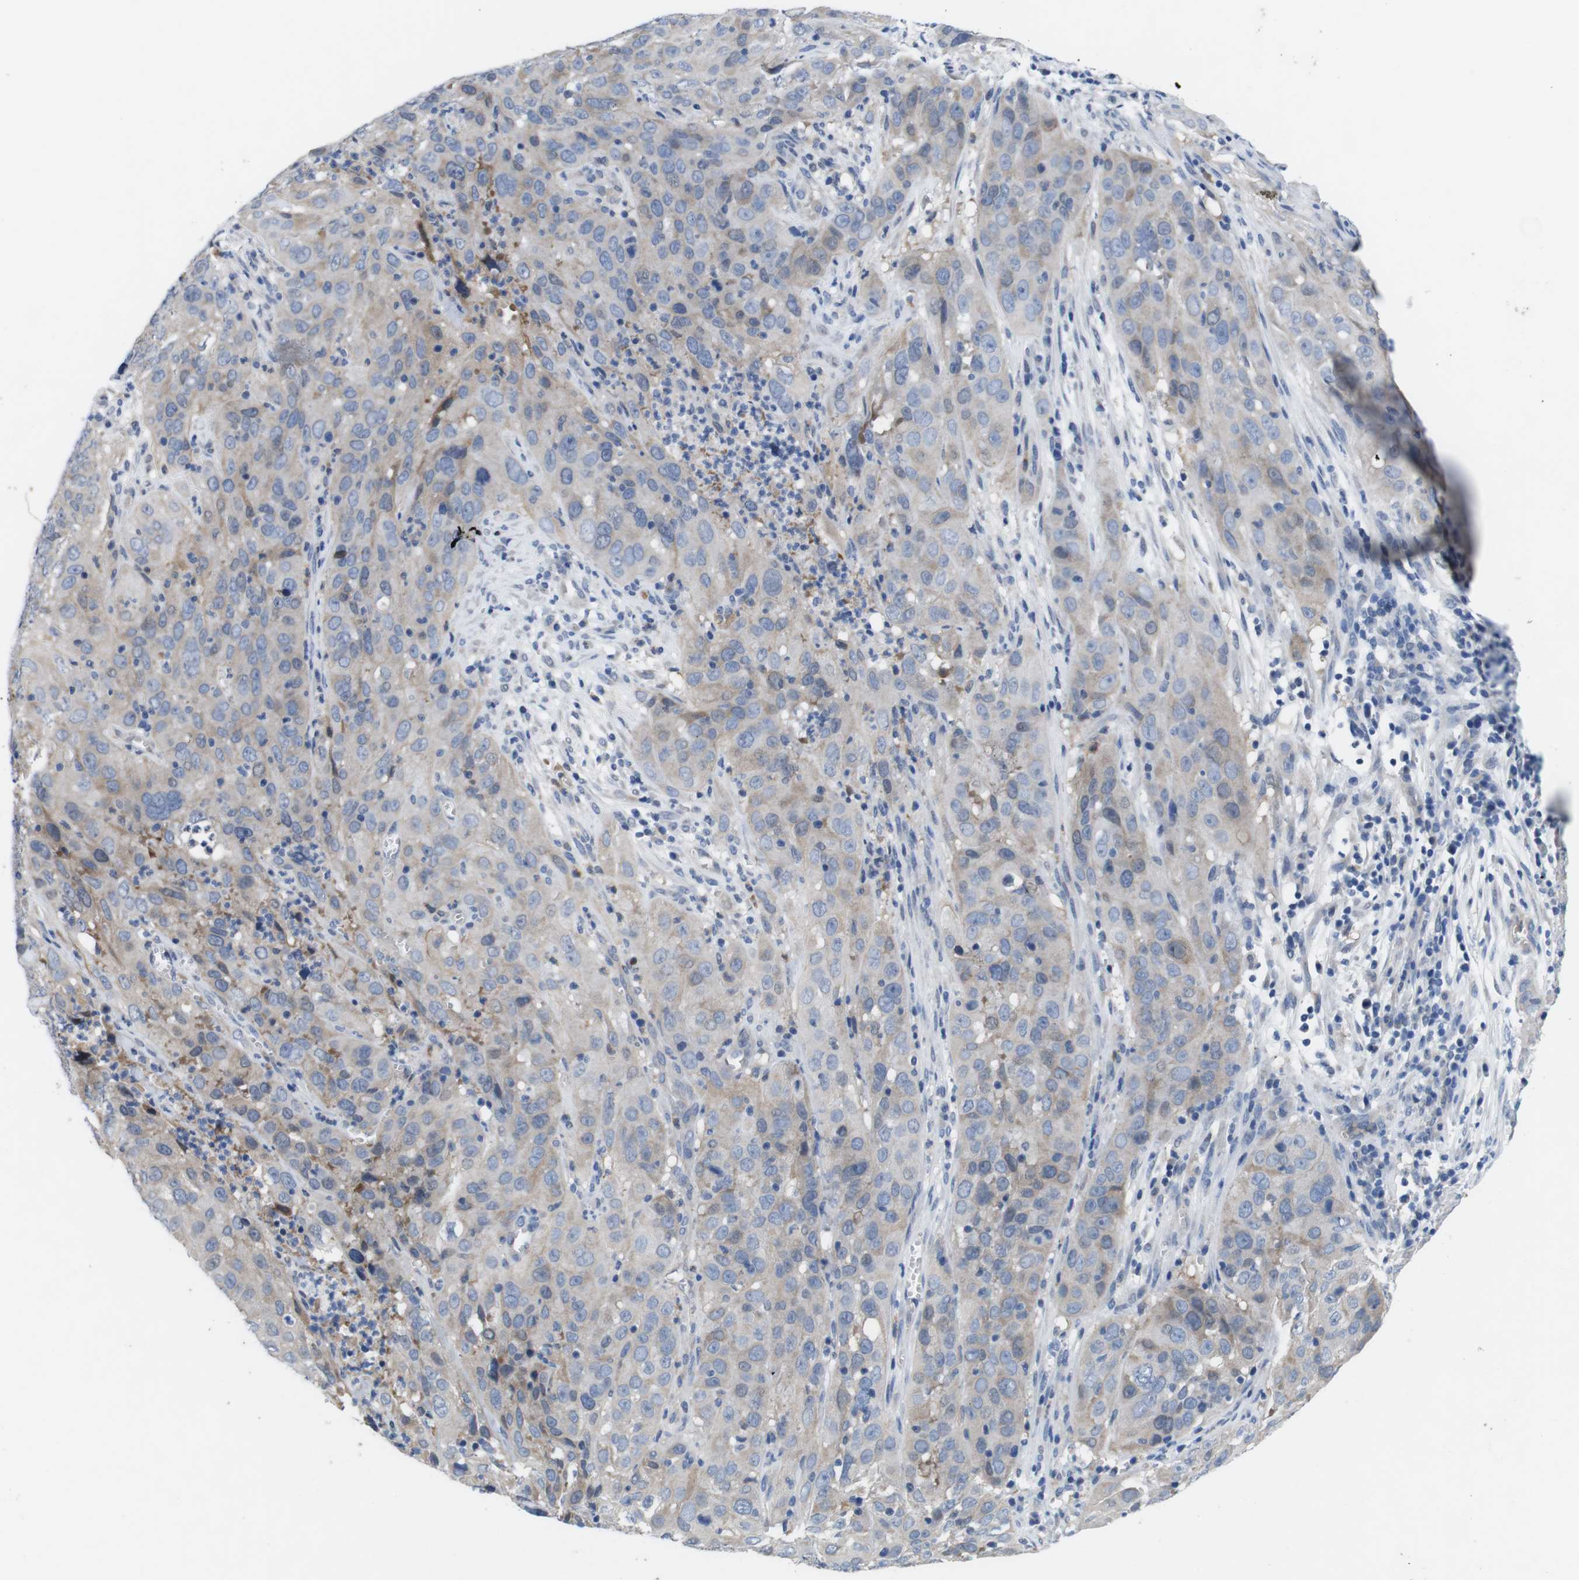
{"staining": {"intensity": "weak", "quantity": "<25%", "location": "cytoplasmic/membranous"}, "tissue": "cervical cancer", "cell_type": "Tumor cells", "image_type": "cancer", "snomed": [{"axis": "morphology", "description": "Squamous cell carcinoma, NOS"}, {"axis": "topography", "description": "Cervix"}], "caption": "The histopathology image reveals no significant positivity in tumor cells of cervical cancer (squamous cell carcinoma). The staining is performed using DAB brown chromogen with nuclei counter-stained in using hematoxylin.", "gene": "C1RL", "patient": {"sex": "female", "age": 32}}